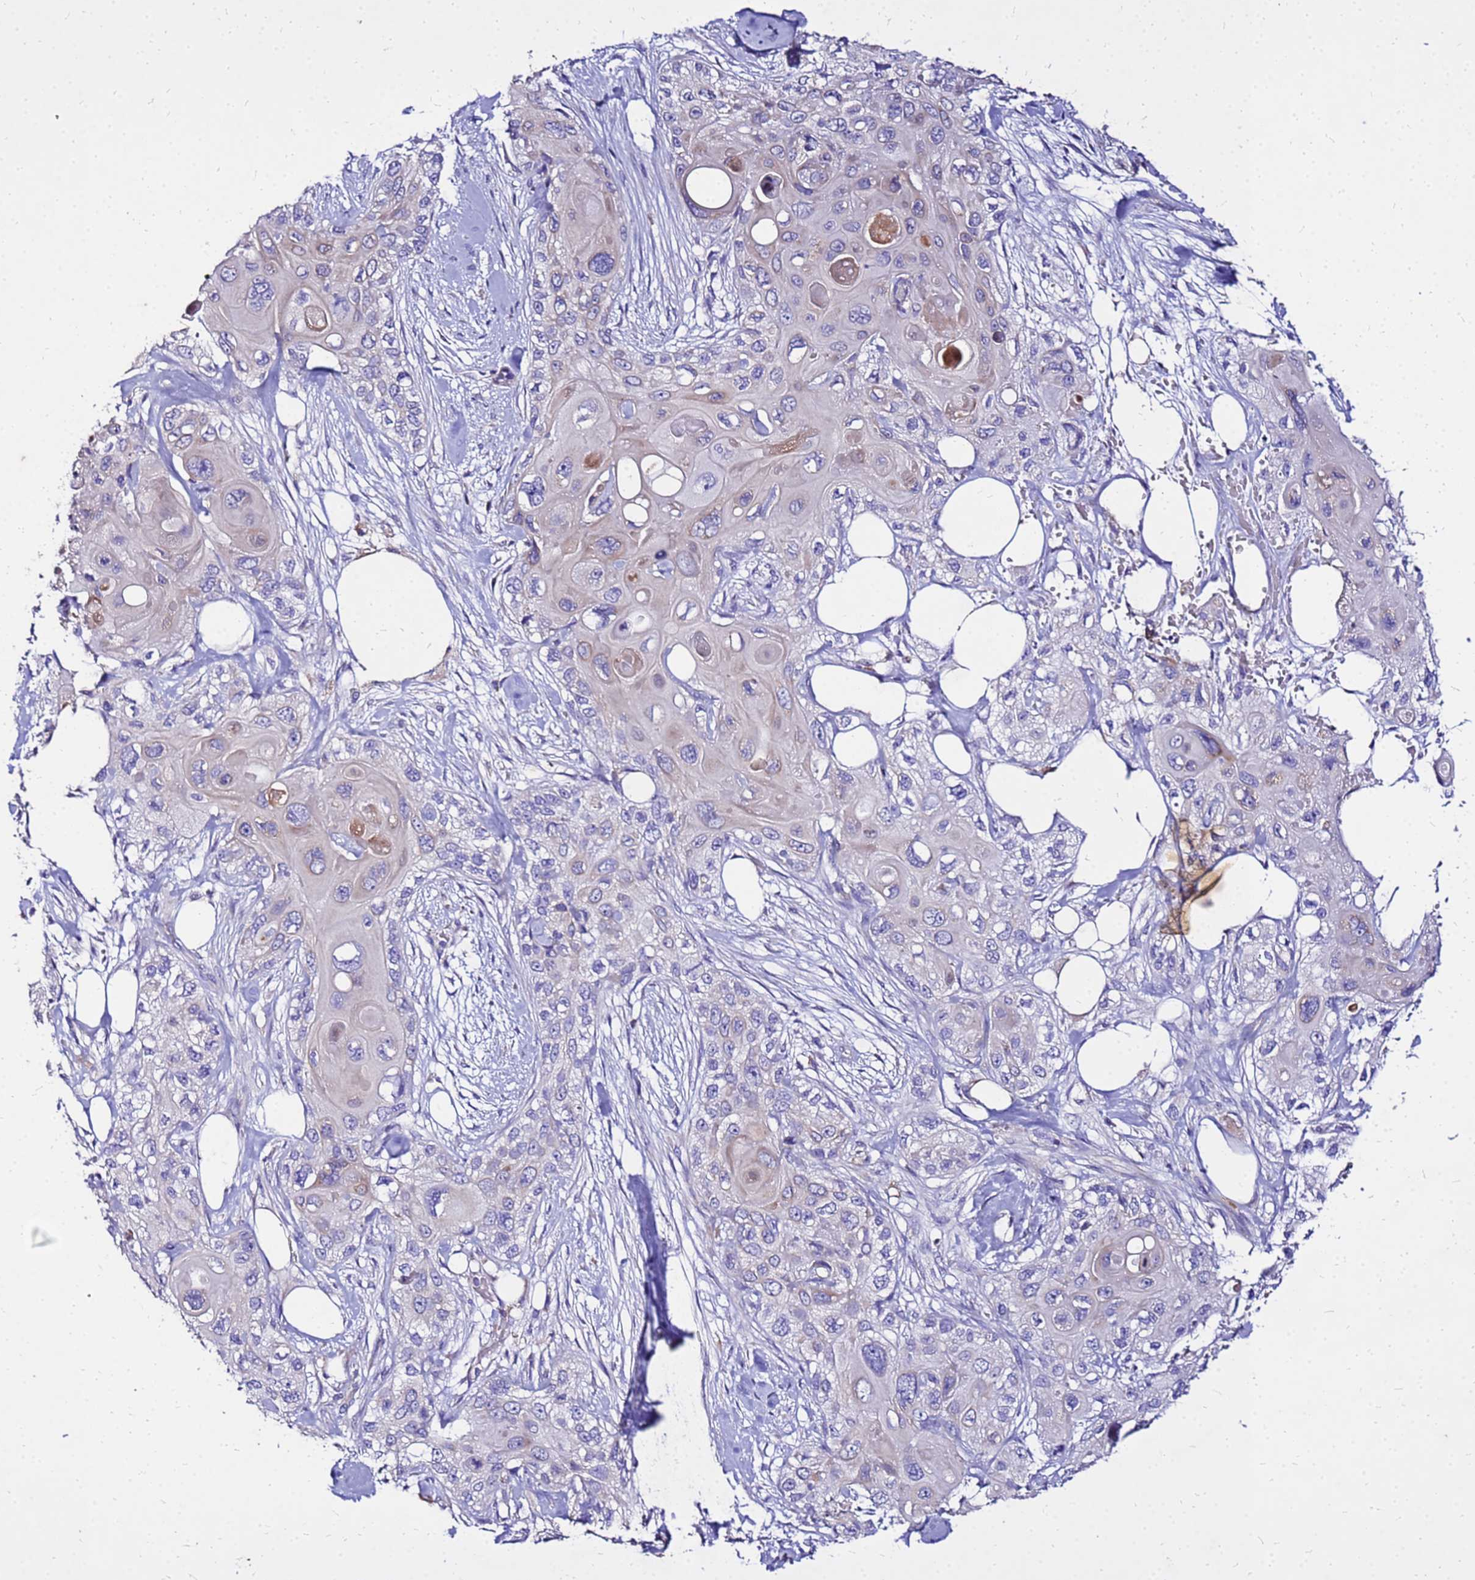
{"staining": {"intensity": "weak", "quantity": "<25%", "location": "cytoplasmic/membranous"}, "tissue": "skin cancer", "cell_type": "Tumor cells", "image_type": "cancer", "snomed": [{"axis": "morphology", "description": "Normal tissue, NOS"}, {"axis": "morphology", "description": "Squamous cell carcinoma, NOS"}, {"axis": "topography", "description": "Skin"}], "caption": "Human skin cancer (squamous cell carcinoma) stained for a protein using immunohistochemistry (IHC) exhibits no expression in tumor cells.", "gene": "COX14", "patient": {"sex": "male", "age": 72}}